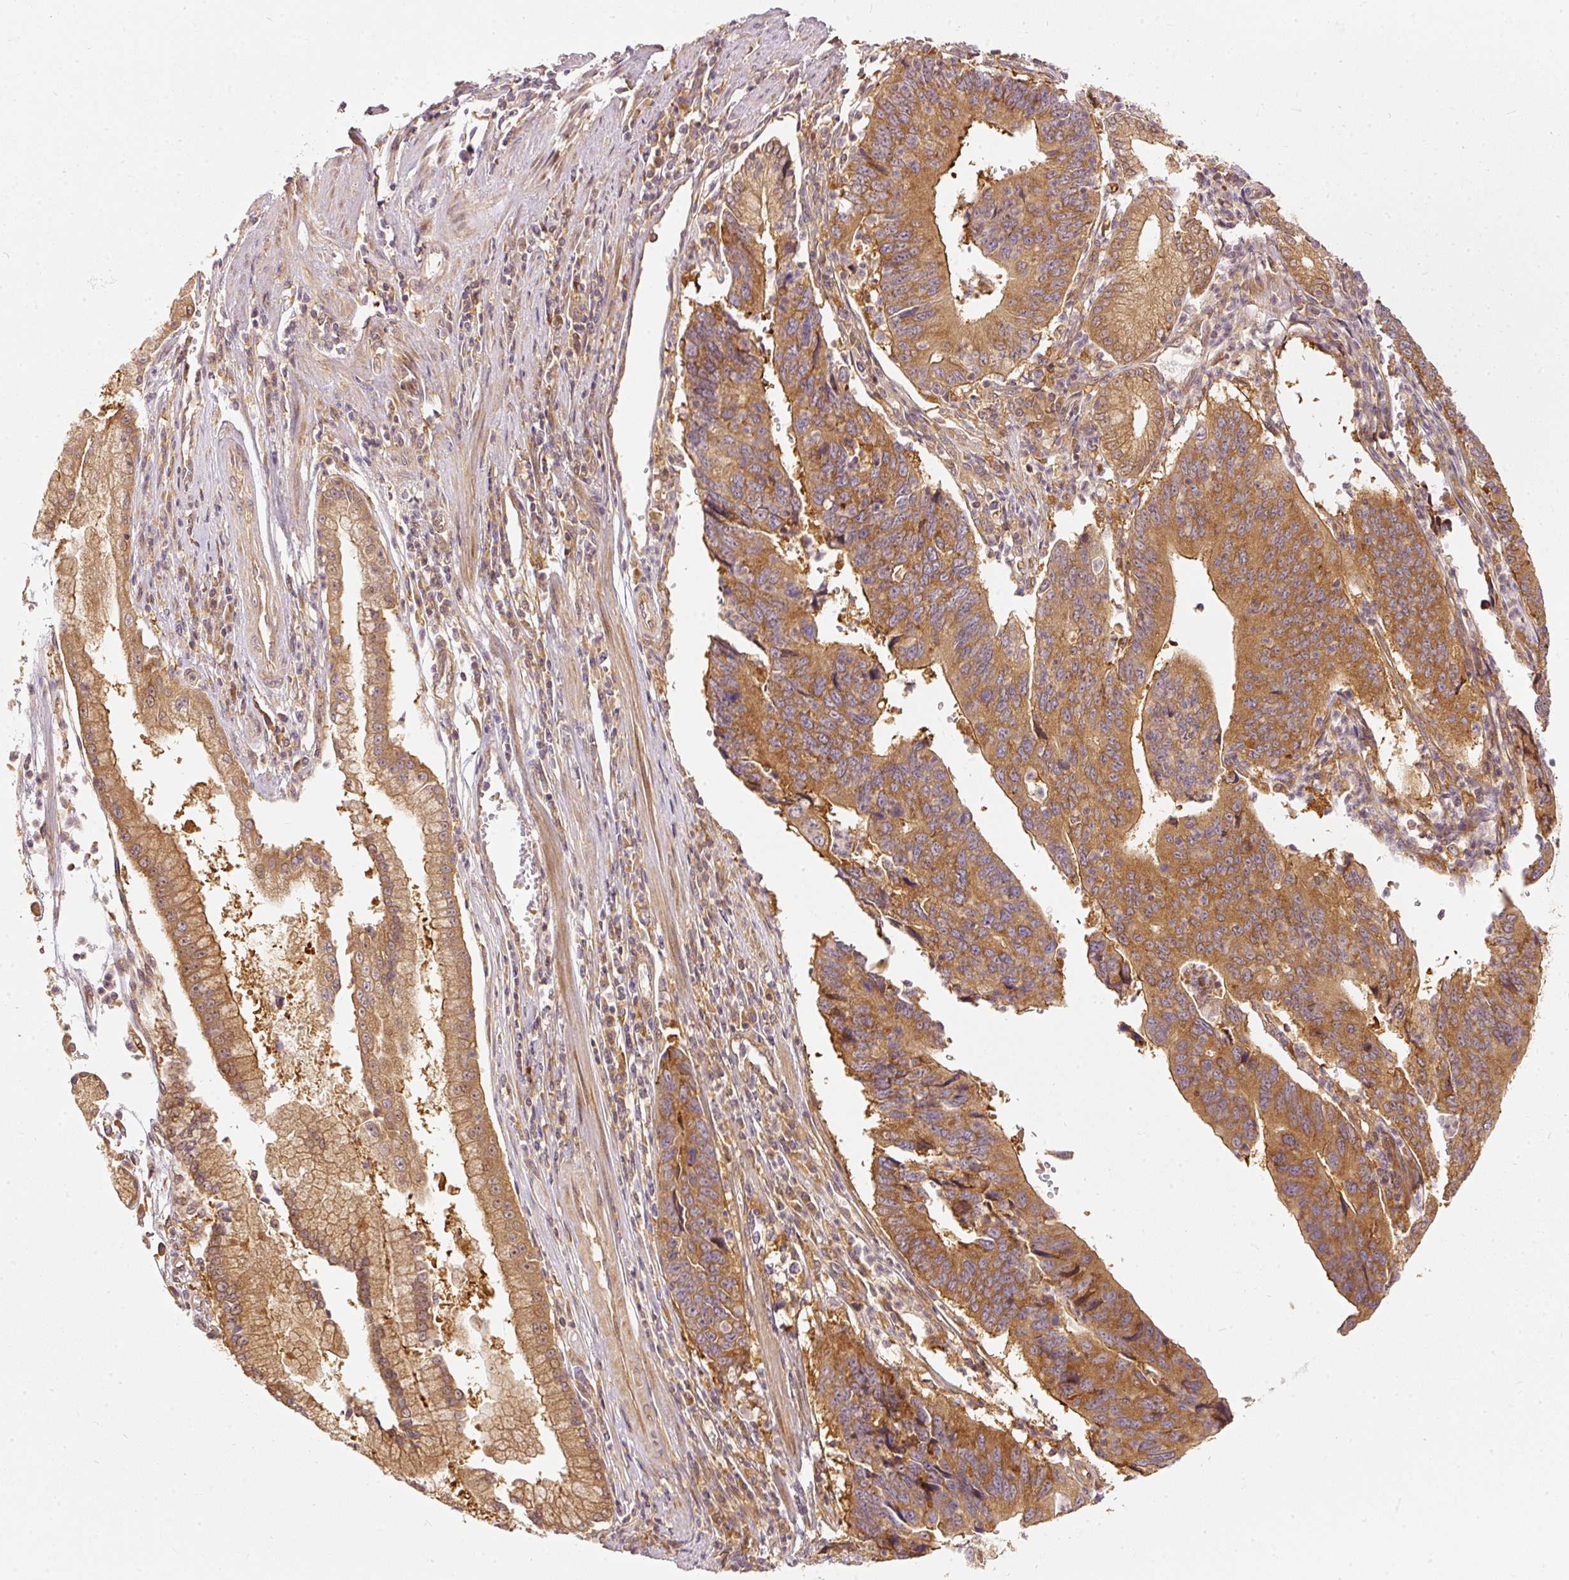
{"staining": {"intensity": "moderate", "quantity": ">75%", "location": "cytoplasmic/membranous"}, "tissue": "stomach cancer", "cell_type": "Tumor cells", "image_type": "cancer", "snomed": [{"axis": "morphology", "description": "Adenocarcinoma, NOS"}, {"axis": "topography", "description": "Stomach"}], "caption": "Stomach cancer (adenocarcinoma) tissue exhibits moderate cytoplasmic/membranous staining in about >75% of tumor cells, visualized by immunohistochemistry.", "gene": "EIF3B", "patient": {"sex": "male", "age": 59}}